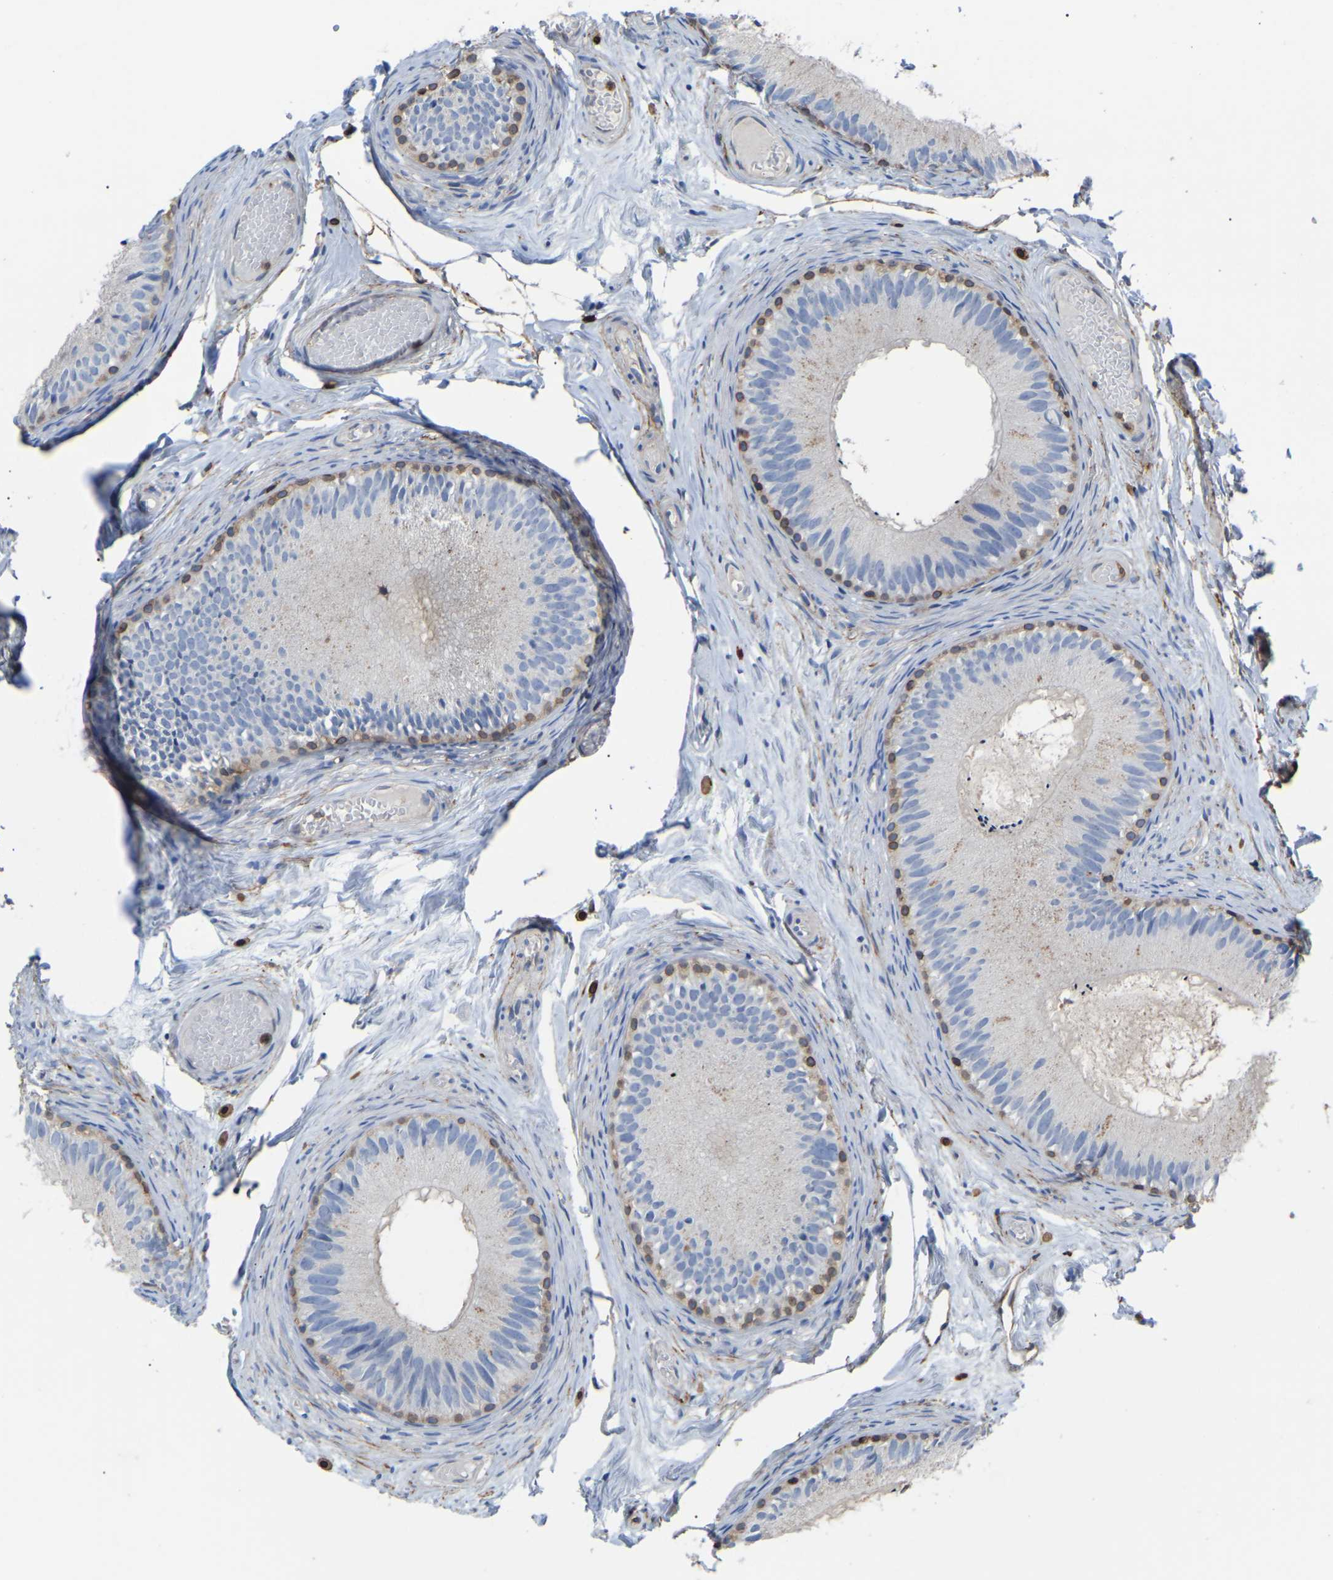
{"staining": {"intensity": "weak", "quantity": "<25%", "location": "cytoplasmic/membranous"}, "tissue": "epididymis", "cell_type": "Glandular cells", "image_type": "normal", "snomed": [{"axis": "morphology", "description": "Normal tissue, NOS"}, {"axis": "topography", "description": "Epididymis"}], "caption": "Immunohistochemical staining of unremarkable human epididymis exhibits no significant staining in glandular cells.", "gene": "CIT", "patient": {"sex": "male", "age": 46}}